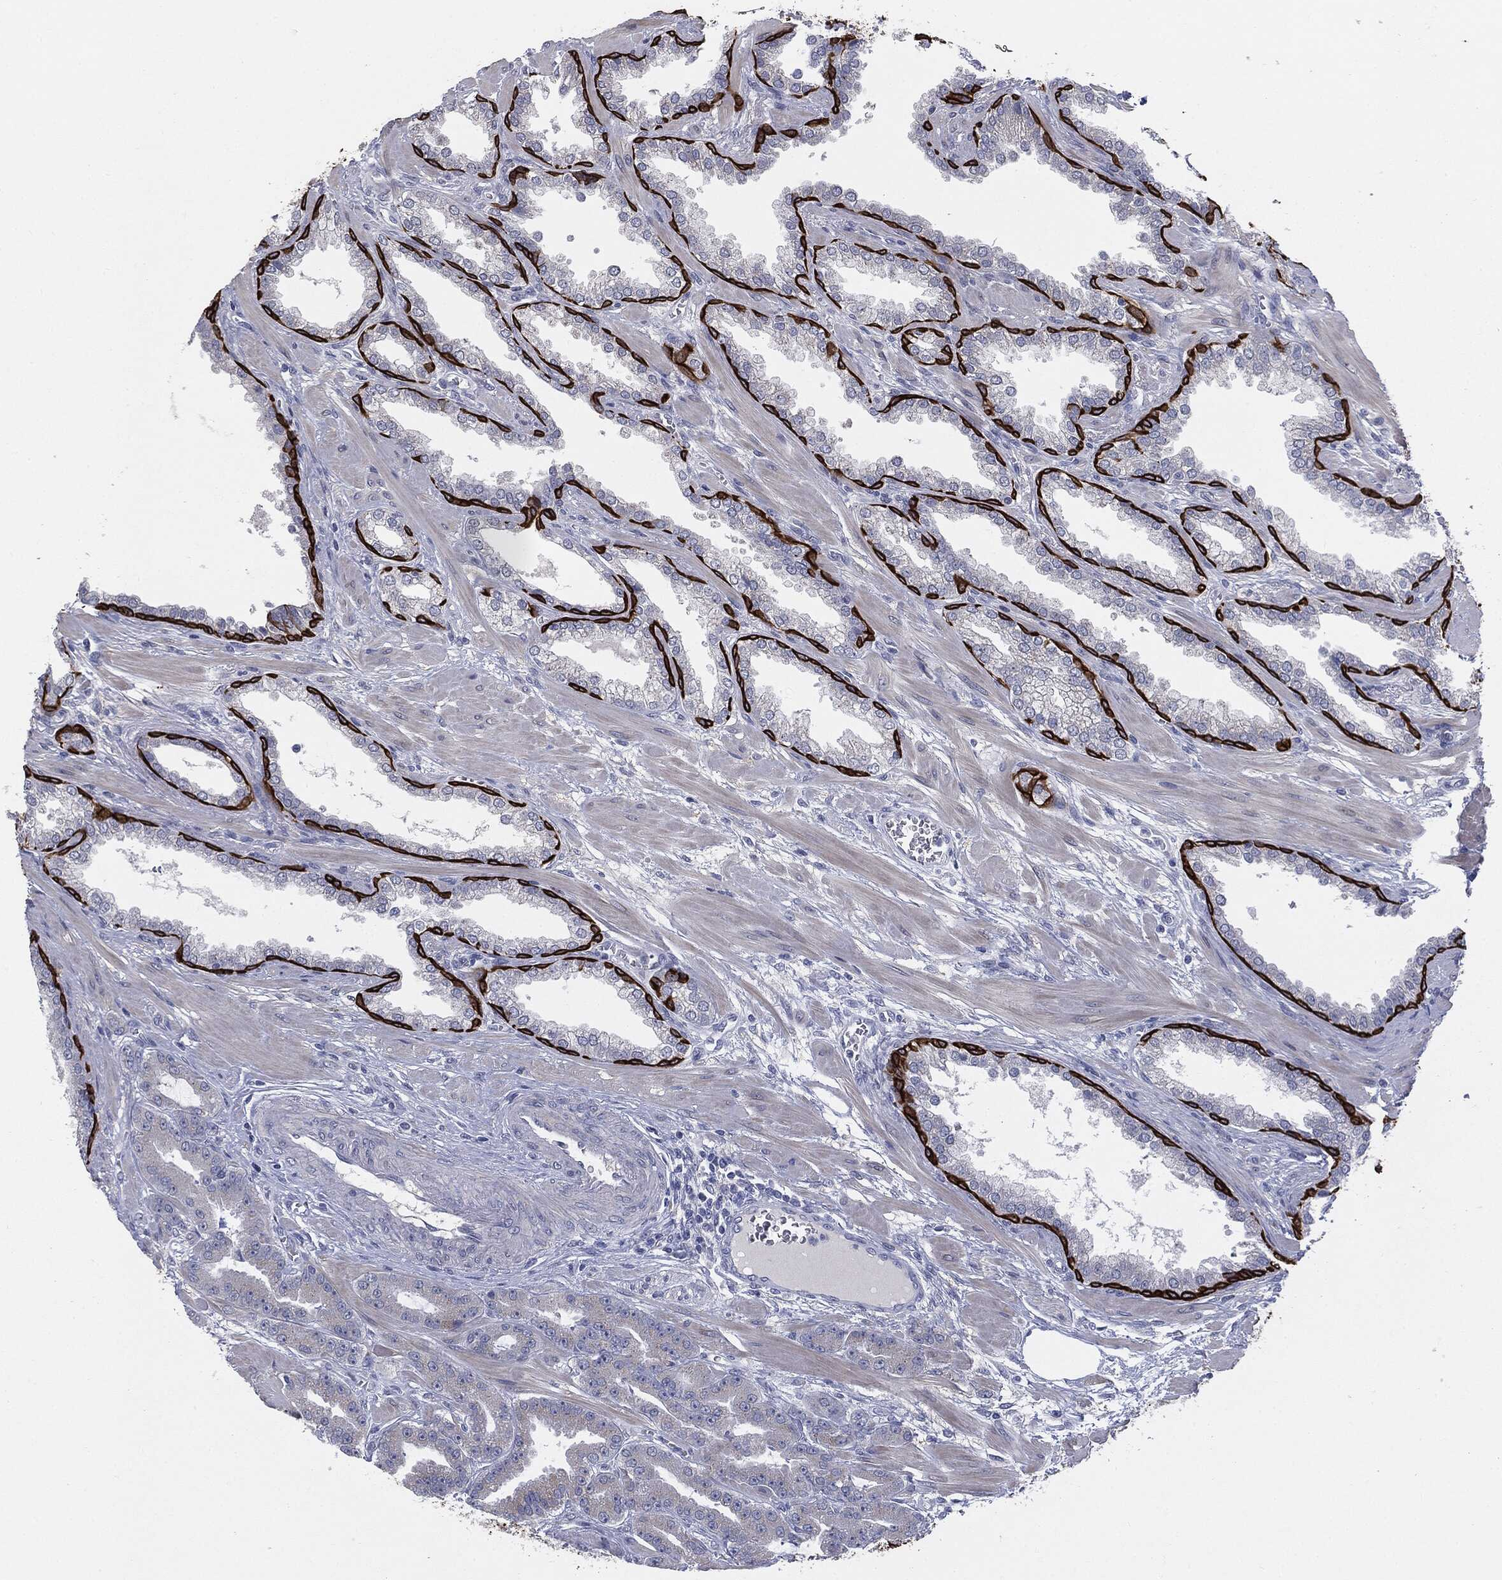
{"staining": {"intensity": "negative", "quantity": "none", "location": "none"}, "tissue": "prostate cancer", "cell_type": "Tumor cells", "image_type": "cancer", "snomed": [{"axis": "morphology", "description": "Adenocarcinoma, High grade"}, {"axis": "topography", "description": "Prostate"}], "caption": "Immunohistochemistry histopathology image of neoplastic tissue: prostate cancer (high-grade adenocarcinoma) stained with DAB (3,3'-diaminobenzidine) displays no significant protein staining in tumor cells. Brightfield microscopy of immunohistochemistry (IHC) stained with DAB (brown) and hematoxylin (blue), captured at high magnification.", "gene": "KRT5", "patient": {"sex": "male", "age": 60}}